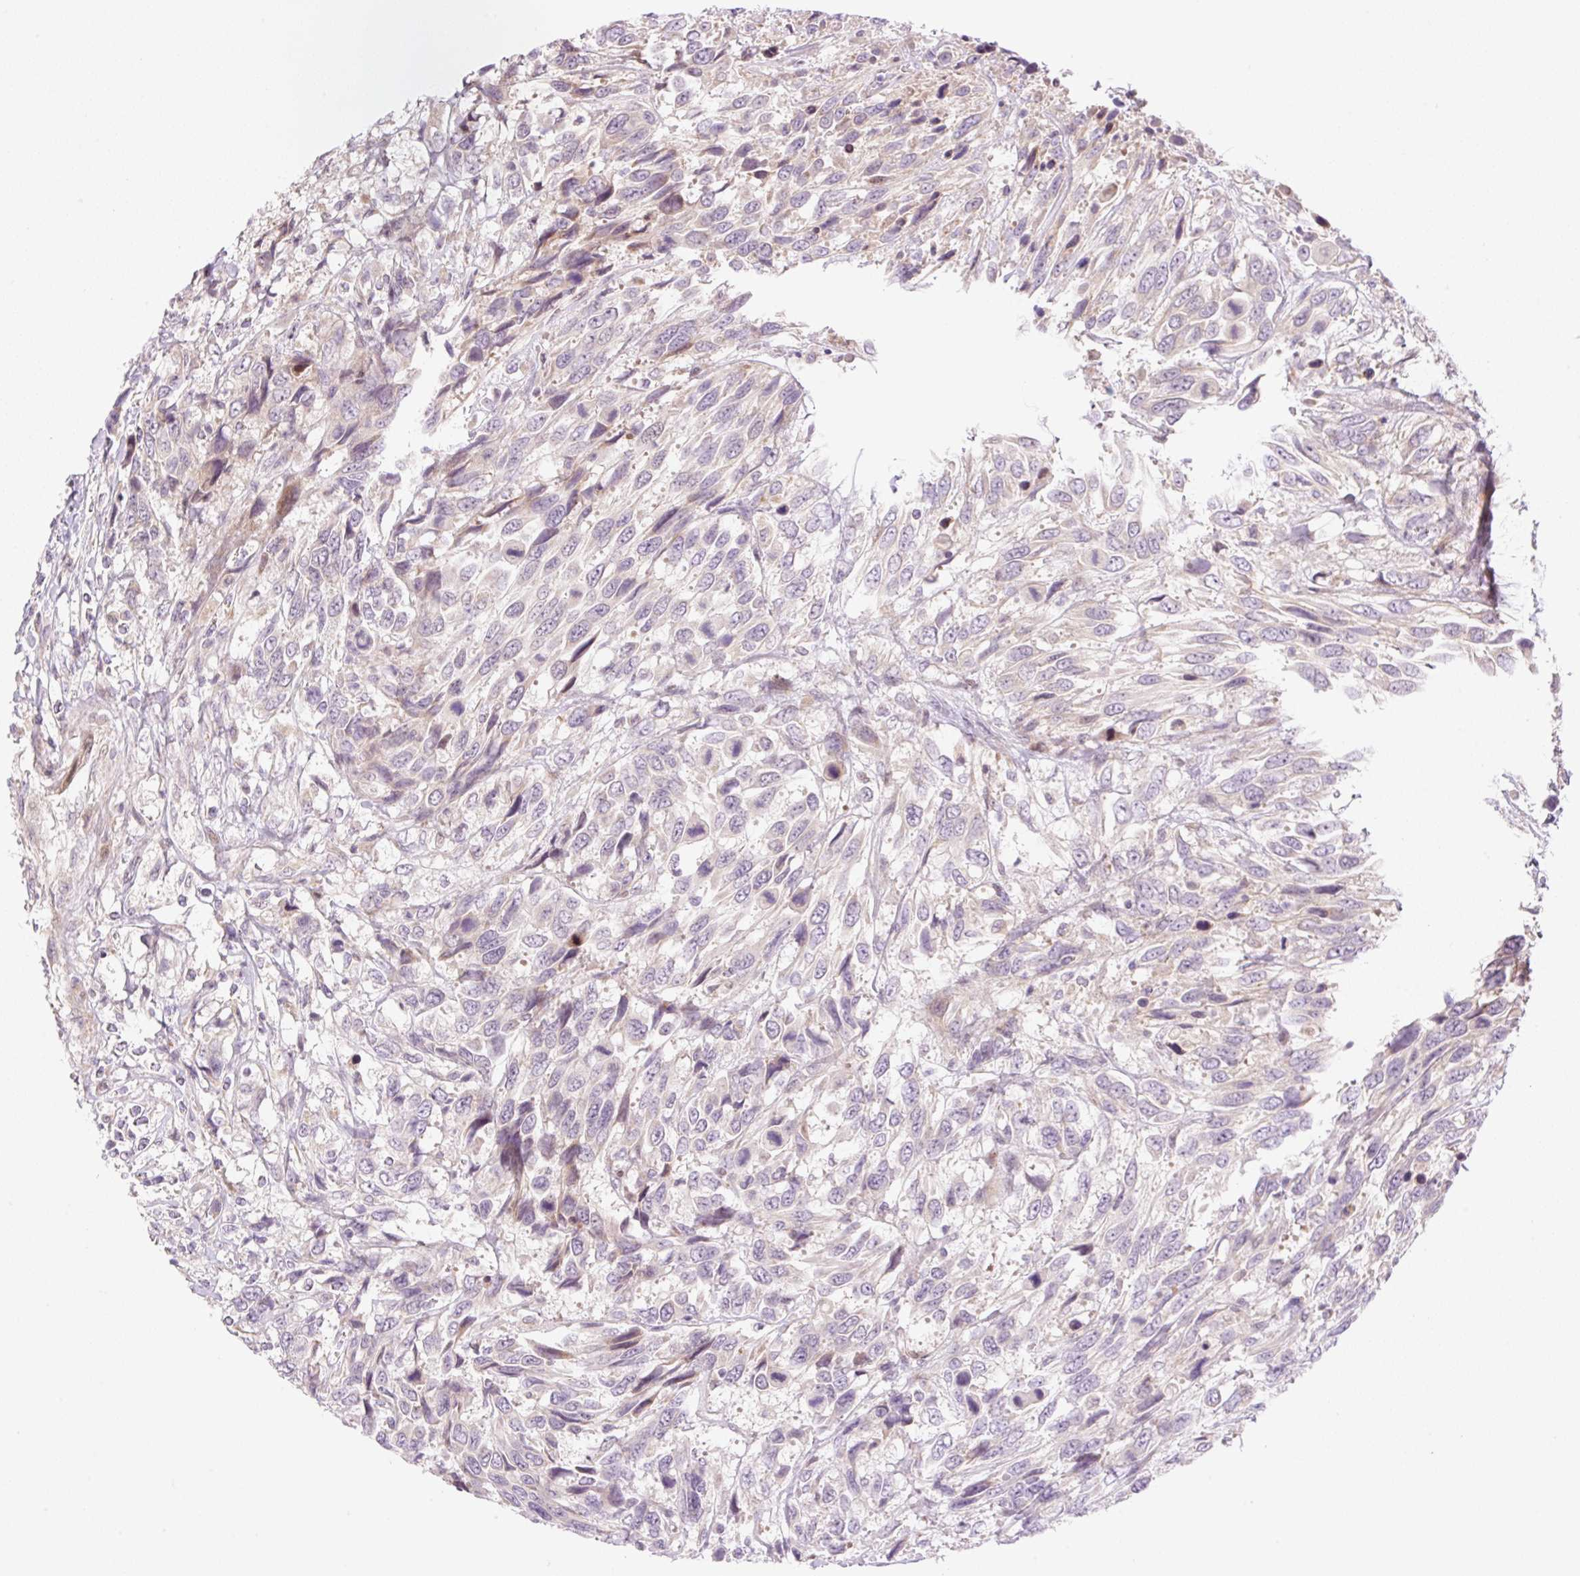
{"staining": {"intensity": "weak", "quantity": "<25%", "location": "cytoplasmic/membranous"}, "tissue": "urothelial cancer", "cell_type": "Tumor cells", "image_type": "cancer", "snomed": [{"axis": "morphology", "description": "Urothelial carcinoma, High grade"}, {"axis": "topography", "description": "Urinary bladder"}], "caption": "High-grade urothelial carcinoma stained for a protein using immunohistochemistry shows no expression tumor cells.", "gene": "ZNF394", "patient": {"sex": "female", "age": 70}}